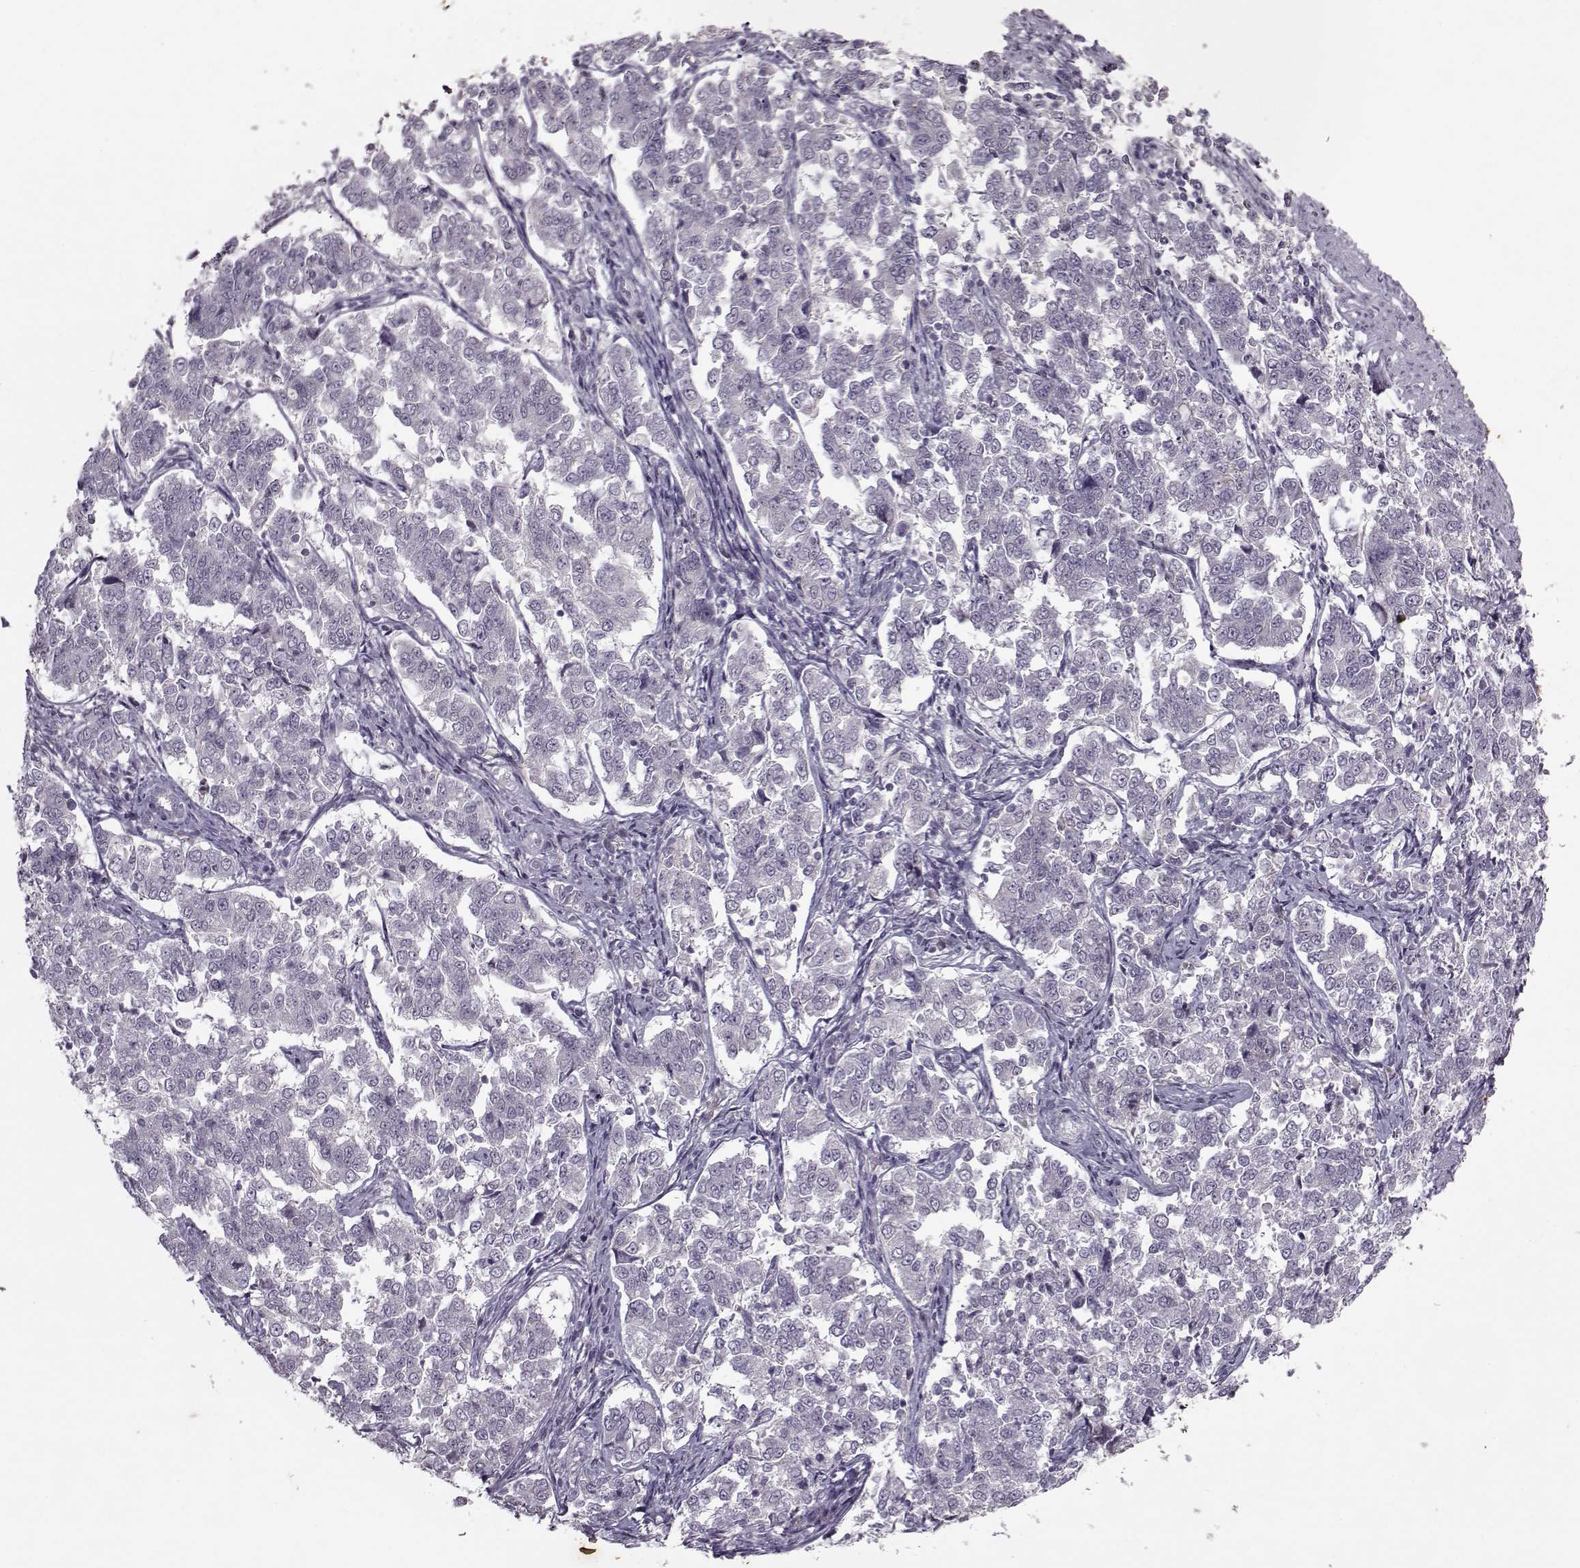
{"staining": {"intensity": "negative", "quantity": "none", "location": "none"}, "tissue": "endometrial cancer", "cell_type": "Tumor cells", "image_type": "cancer", "snomed": [{"axis": "morphology", "description": "Adenocarcinoma, NOS"}, {"axis": "topography", "description": "Endometrium"}], "caption": "DAB immunohistochemical staining of human endometrial cancer (adenocarcinoma) exhibits no significant positivity in tumor cells.", "gene": "KRT9", "patient": {"sex": "female", "age": 43}}